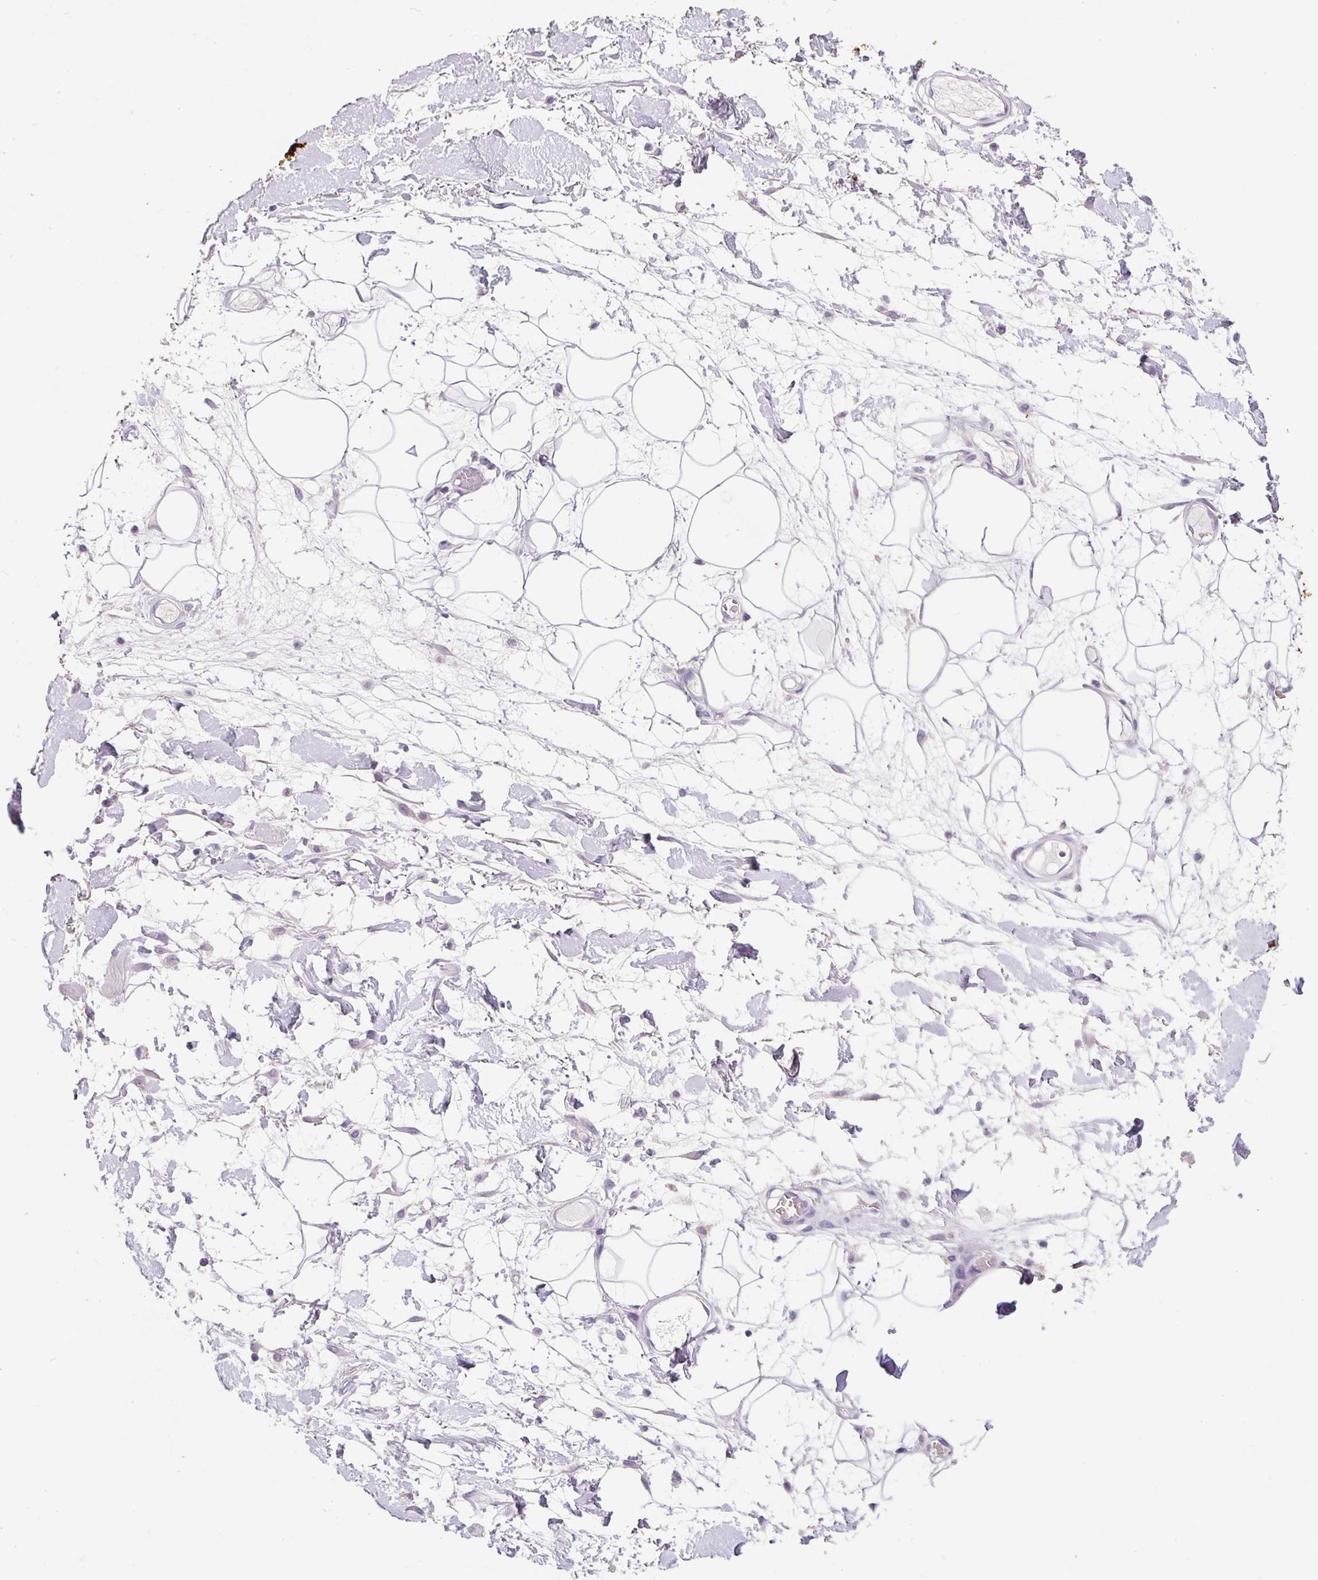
{"staining": {"intensity": "negative", "quantity": "none", "location": "none"}, "tissue": "adipose tissue", "cell_type": "Adipocytes", "image_type": "normal", "snomed": [{"axis": "morphology", "description": "Normal tissue, NOS"}, {"axis": "topography", "description": "Vulva"}, {"axis": "topography", "description": "Peripheral nerve tissue"}], "caption": "A micrograph of adipose tissue stained for a protein reveals no brown staining in adipocytes. Nuclei are stained in blue.", "gene": "SYP", "patient": {"sex": "female", "age": 68}}